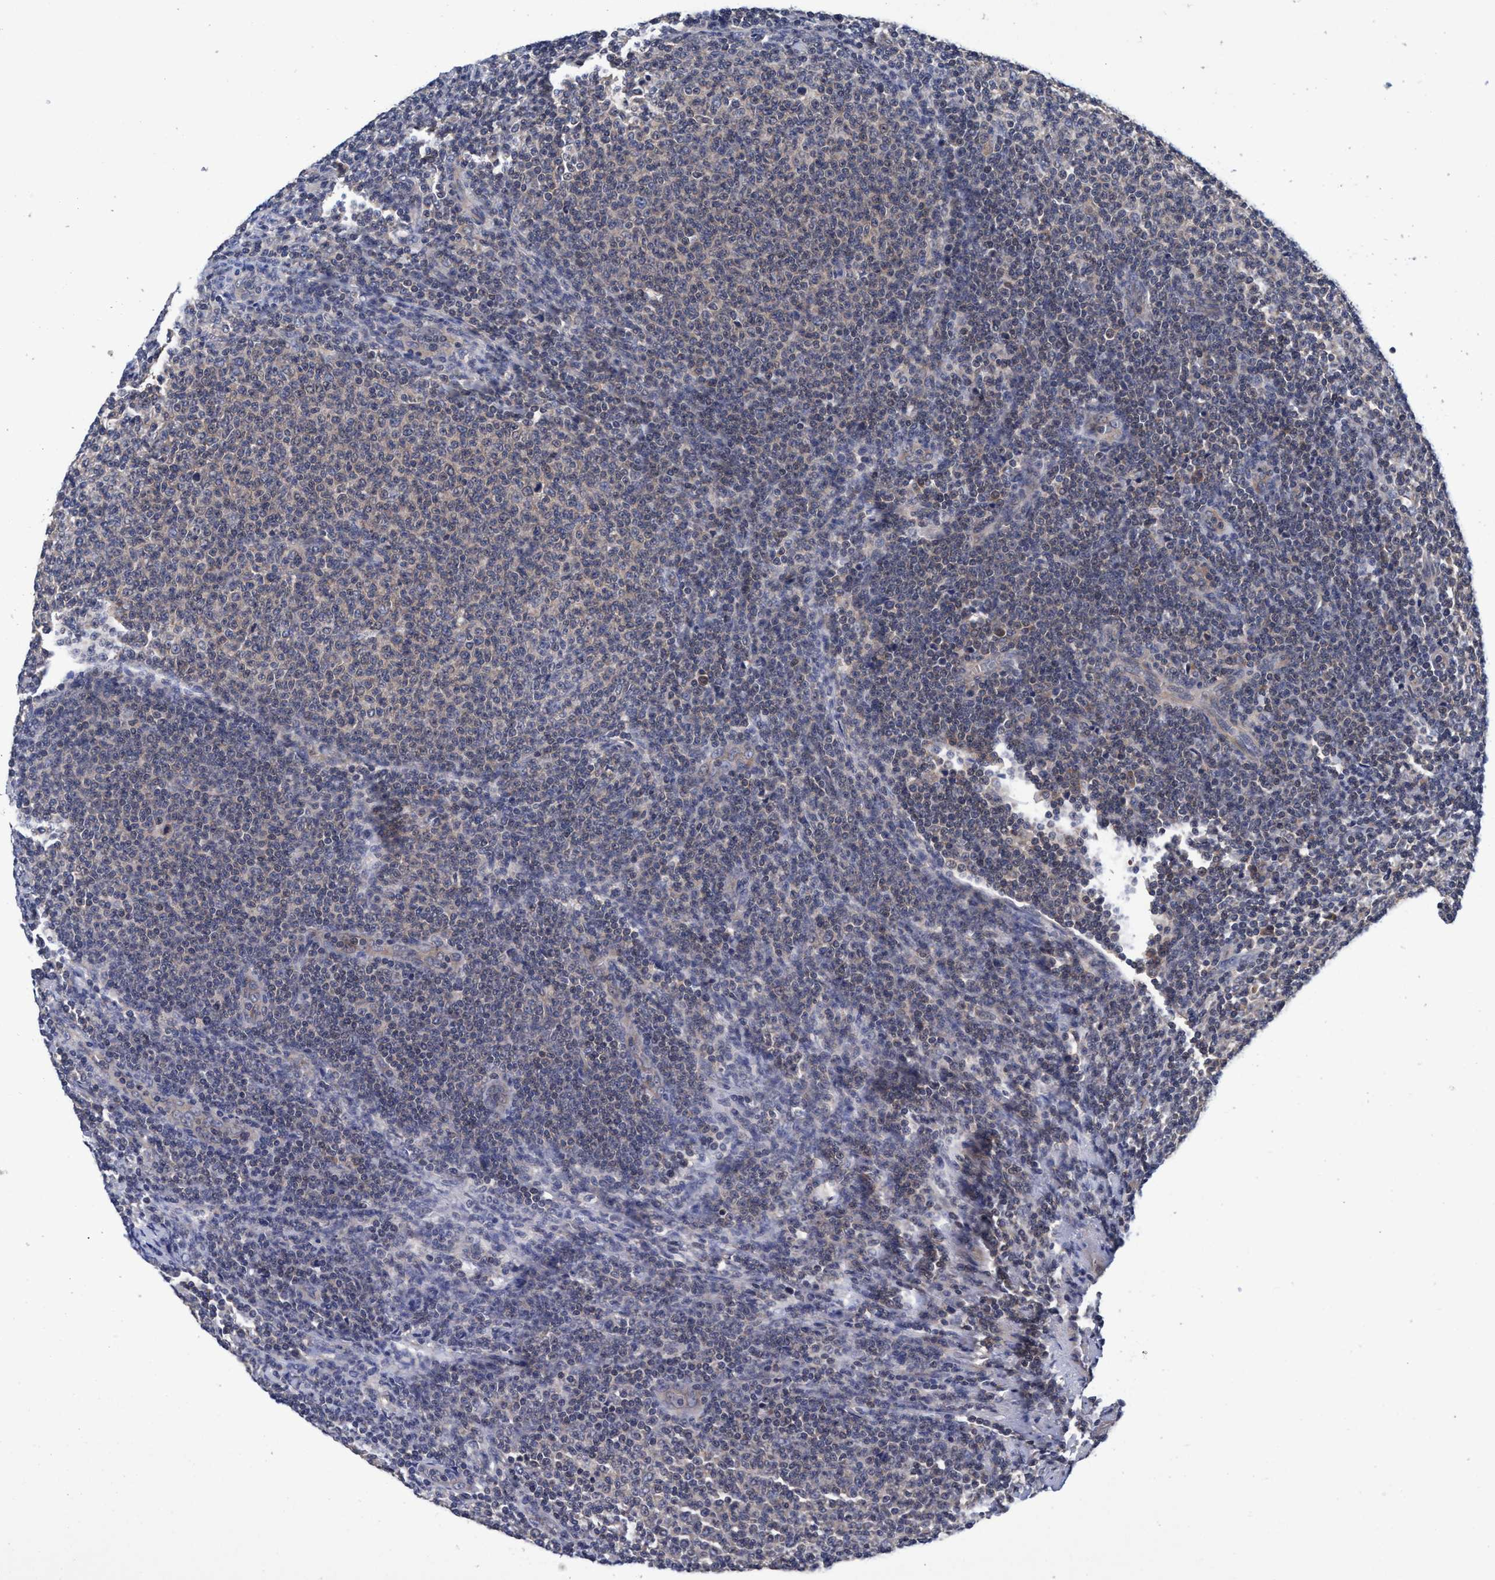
{"staining": {"intensity": "negative", "quantity": "none", "location": "none"}, "tissue": "lymphoma", "cell_type": "Tumor cells", "image_type": "cancer", "snomed": [{"axis": "morphology", "description": "Malignant lymphoma, non-Hodgkin's type, Low grade"}, {"axis": "topography", "description": "Lymph node"}], "caption": "Immunohistochemical staining of human lymphoma demonstrates no significant expression in tumor cells.", "gene": "CALCOCO2", "patient": {"sex": "male", "age": 66}}